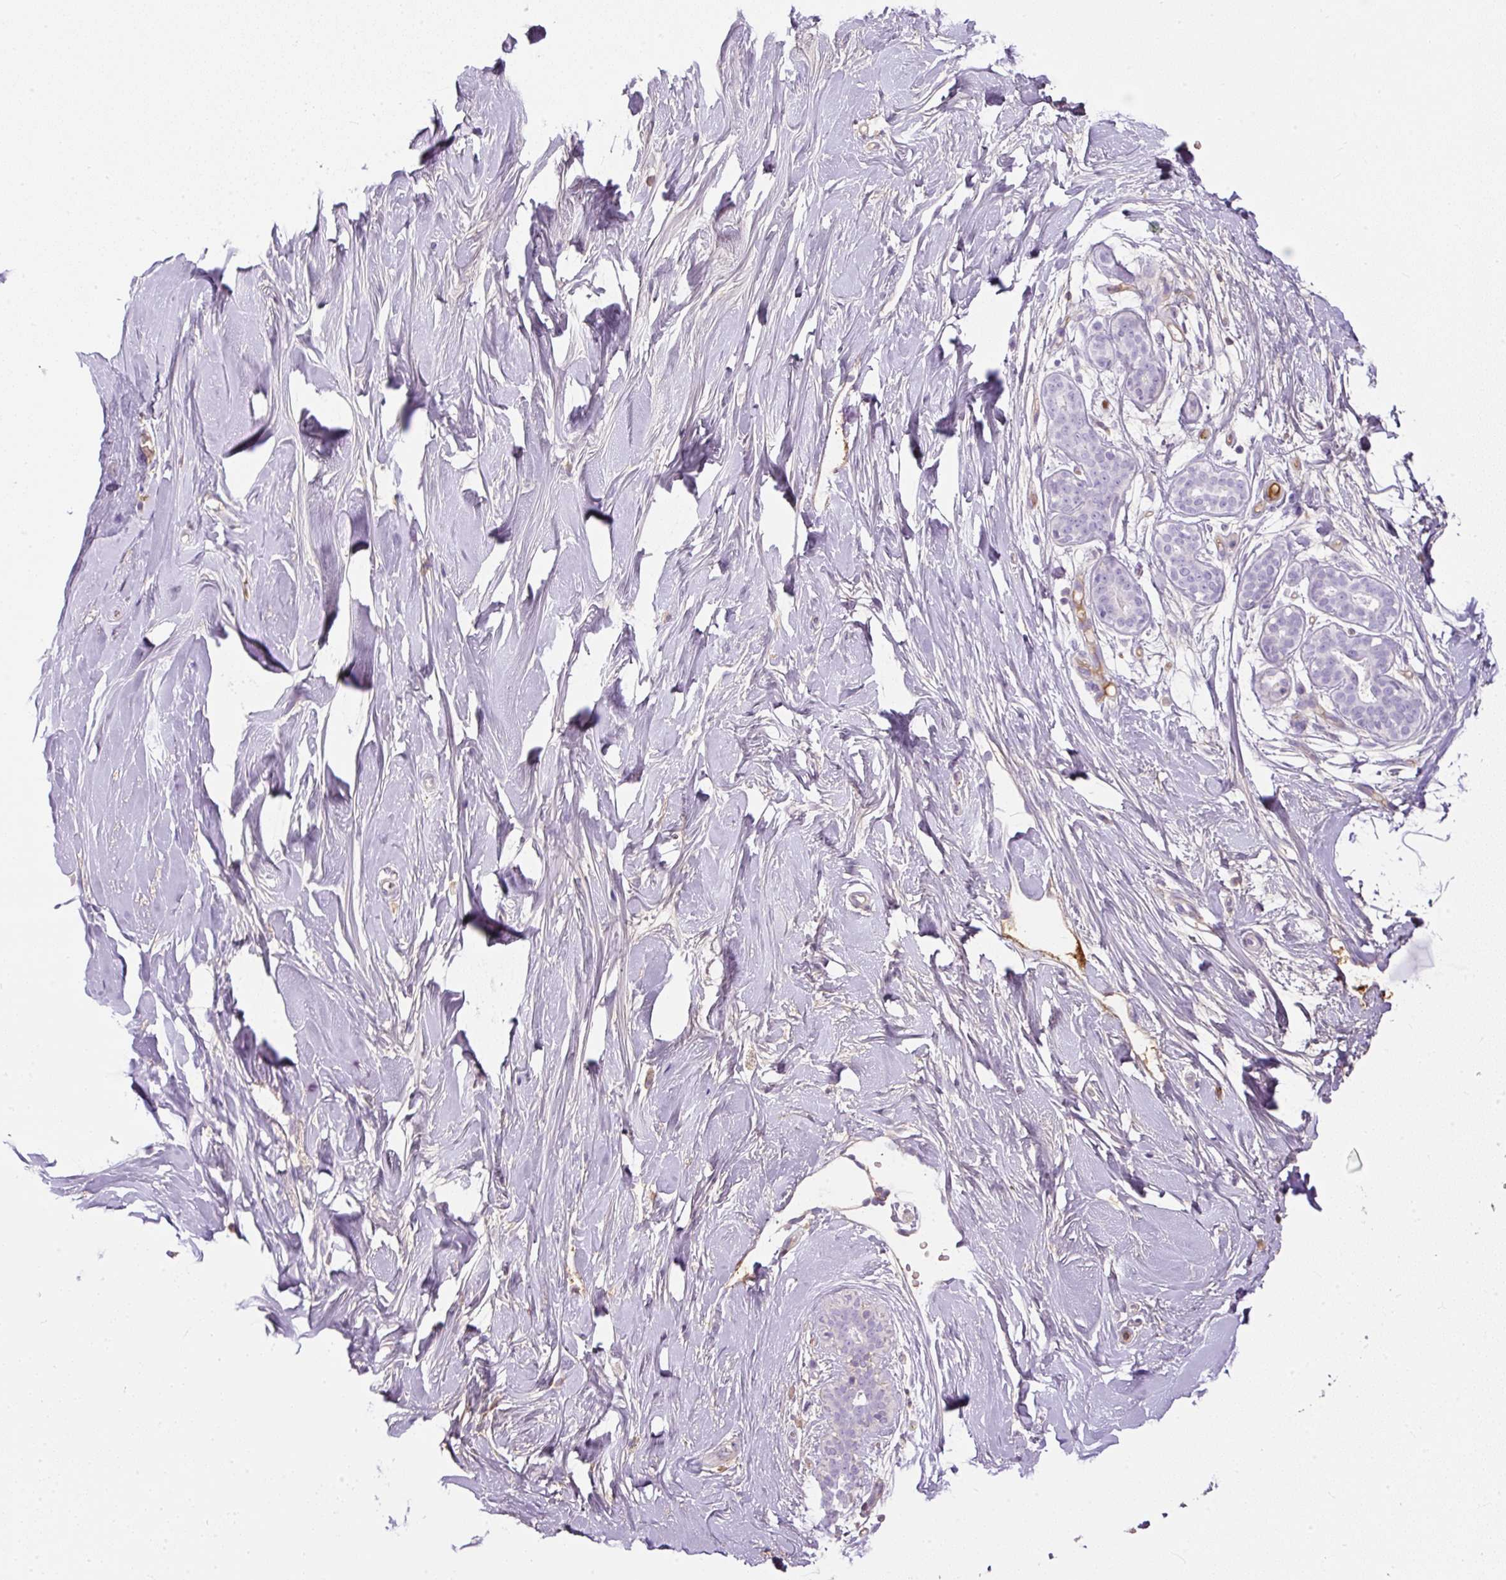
{"staining": {"intensity": "negative", "quantity": "none", "location": "none"}, "tissue": "breast", "cell_type": "Adipocytes", "image_type": "normal", "snomed": [{"axis": "morphology", "description": "Normal tissue, NOS"}, {"axis": "topography", "description": "Breast"}], "caption": "Immunohistochemistry of unremarkable human breast exhibits no positivity in adipocytes.", "gene": "APOA1", "patient": {"sex": "female", "age": 27}}